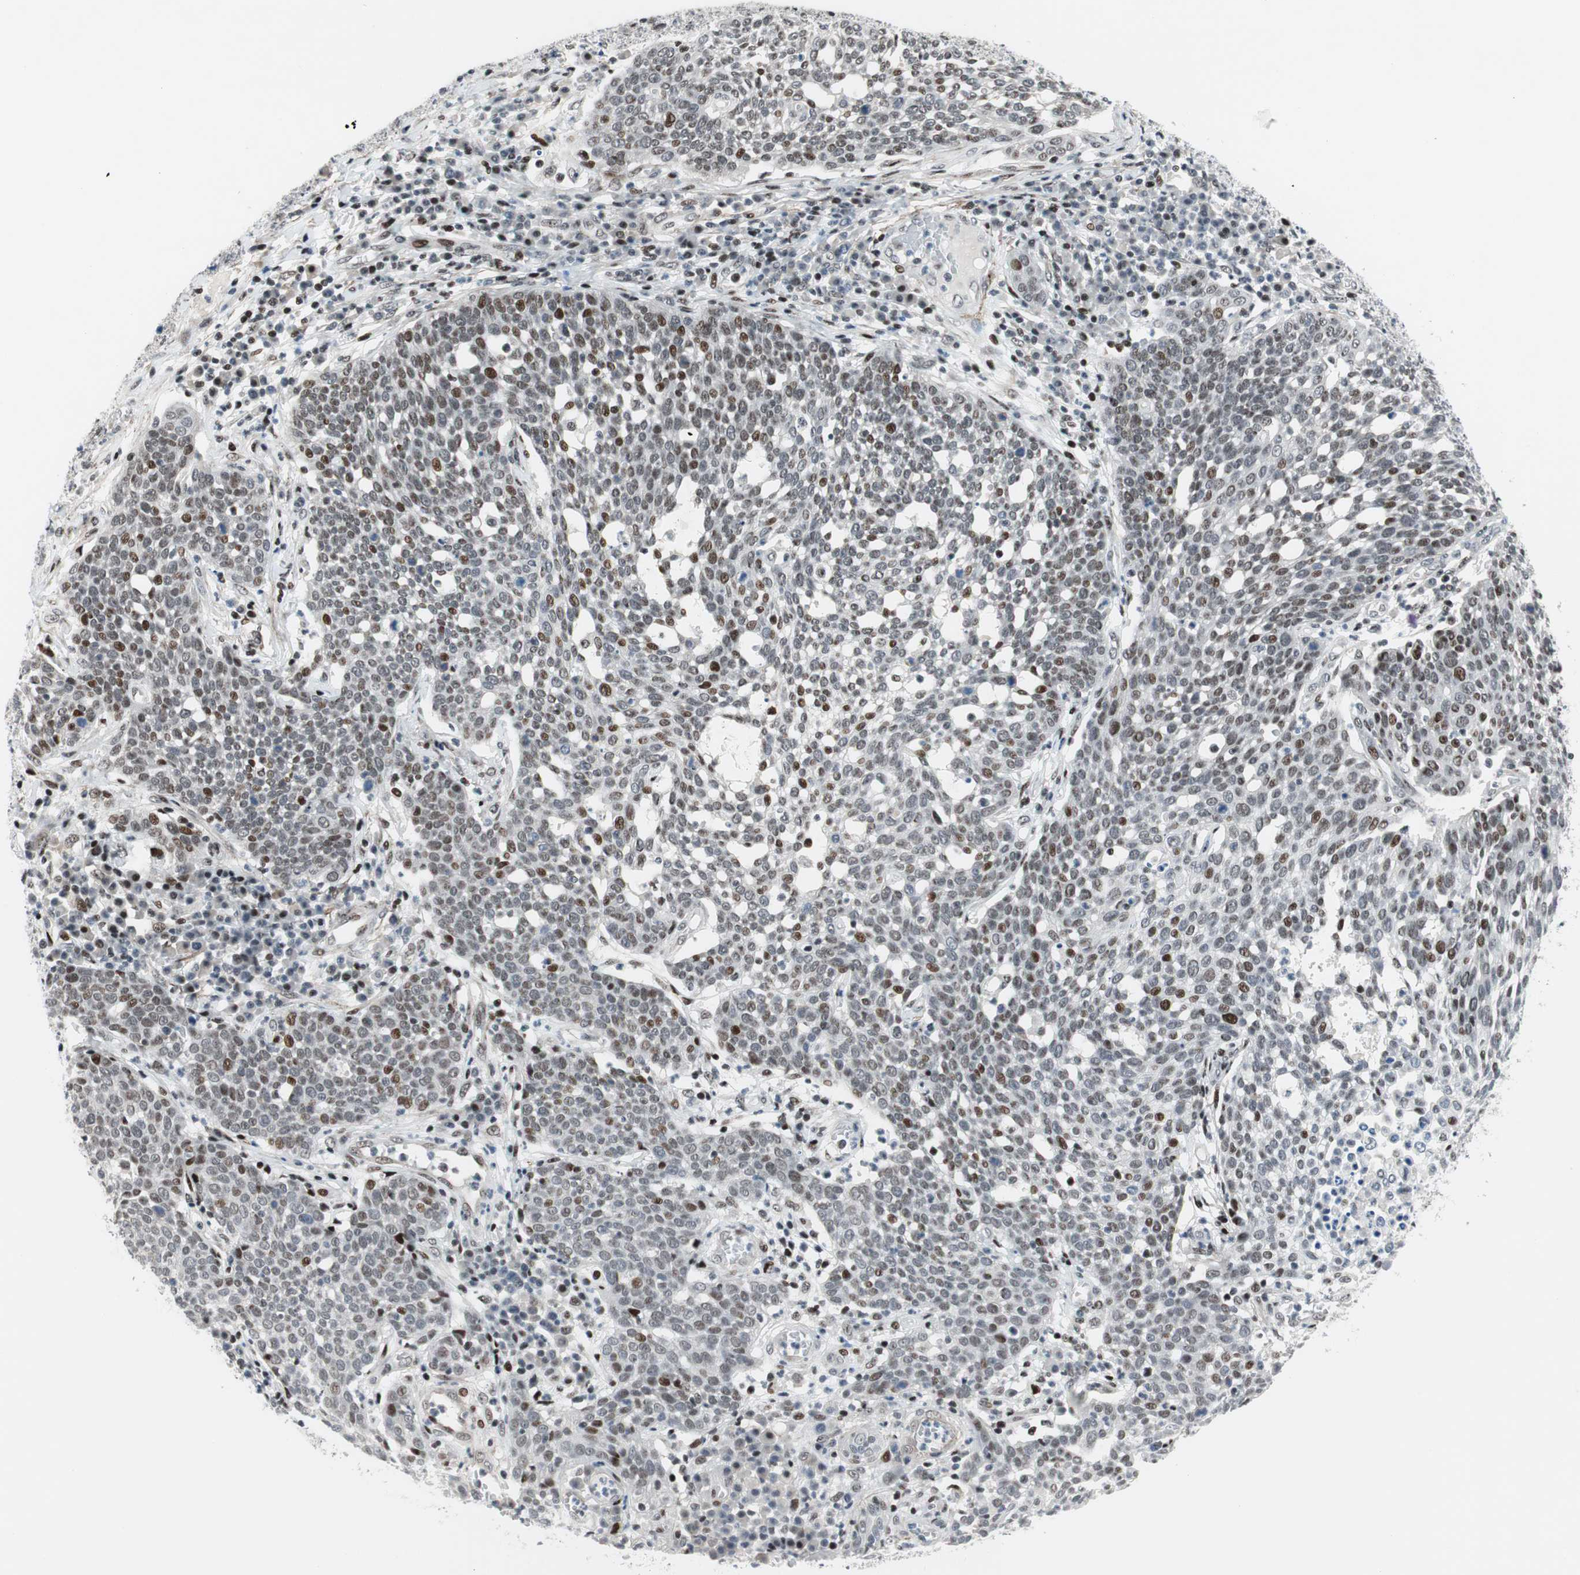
{"staining": {"intensity": "strong", "quantity": "<25%", "location": "nuclear"}, "tissue": "cervical cancer", "cell_type": "Tumor cells", "image_type": "cancer", "snomed": [{"axis": "morphology", "description": "Squamous cell carcinoma, NOS"}, {"axis": "topography", "description": "Cervix"}], "caption": "Cervical cancer stained with DAB immunohistochemistry (IHC) reveals medium levels of strong nuclear expression in about <25% of tumor cells. (DAB (3,3'-diaminobenzidine) IHC with brightfield microscopy, high magnification).", "gene": "FBXO44", "patient": {"sex": "female", "age": 34}}